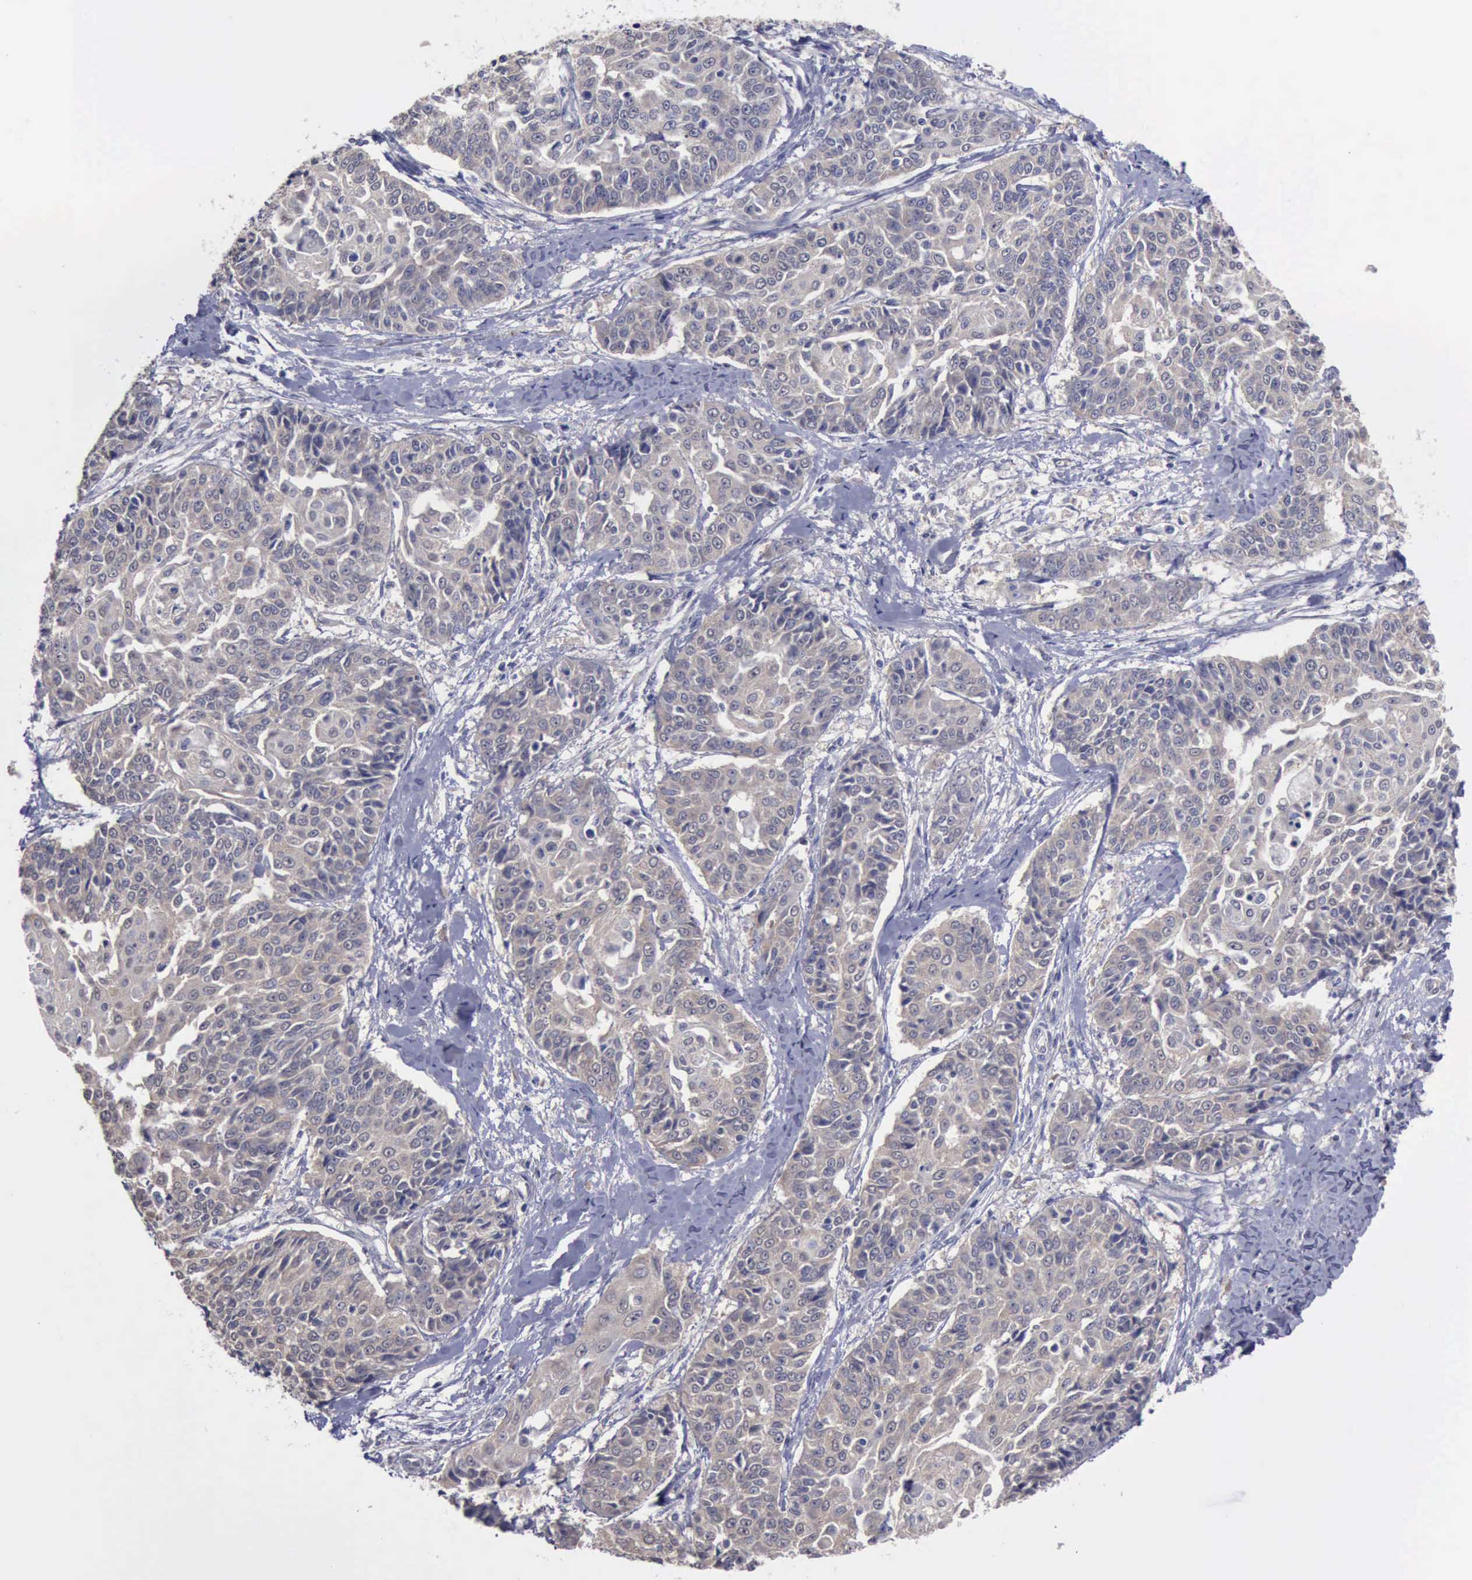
{"staining": {"intensity": "weak", "quantity": "<25%", "location": "cytoplasmic/membranous"}, "tissue": "cervical cancer", "cell_type": "Tumor cells", "image_type": "cancer", "snomed": [{"axis": "morphology", "description": "Squamous cell carcinoma, NOS"}, {"axis": "topography", "description": "Cervix"}], "caption": "Immunohistochemical staining of human cervical cancer exhibits no significant expression in tumor cells. (Stains: DAB (3,3'-diaminobenzidine) immunohistochemistry (IHC) with hematoxylin counter stain, Microscopy: brightfield microscopy at high magnification).", "gene": "PHKA1", "patient": {"sex": "female", "age": 64}}